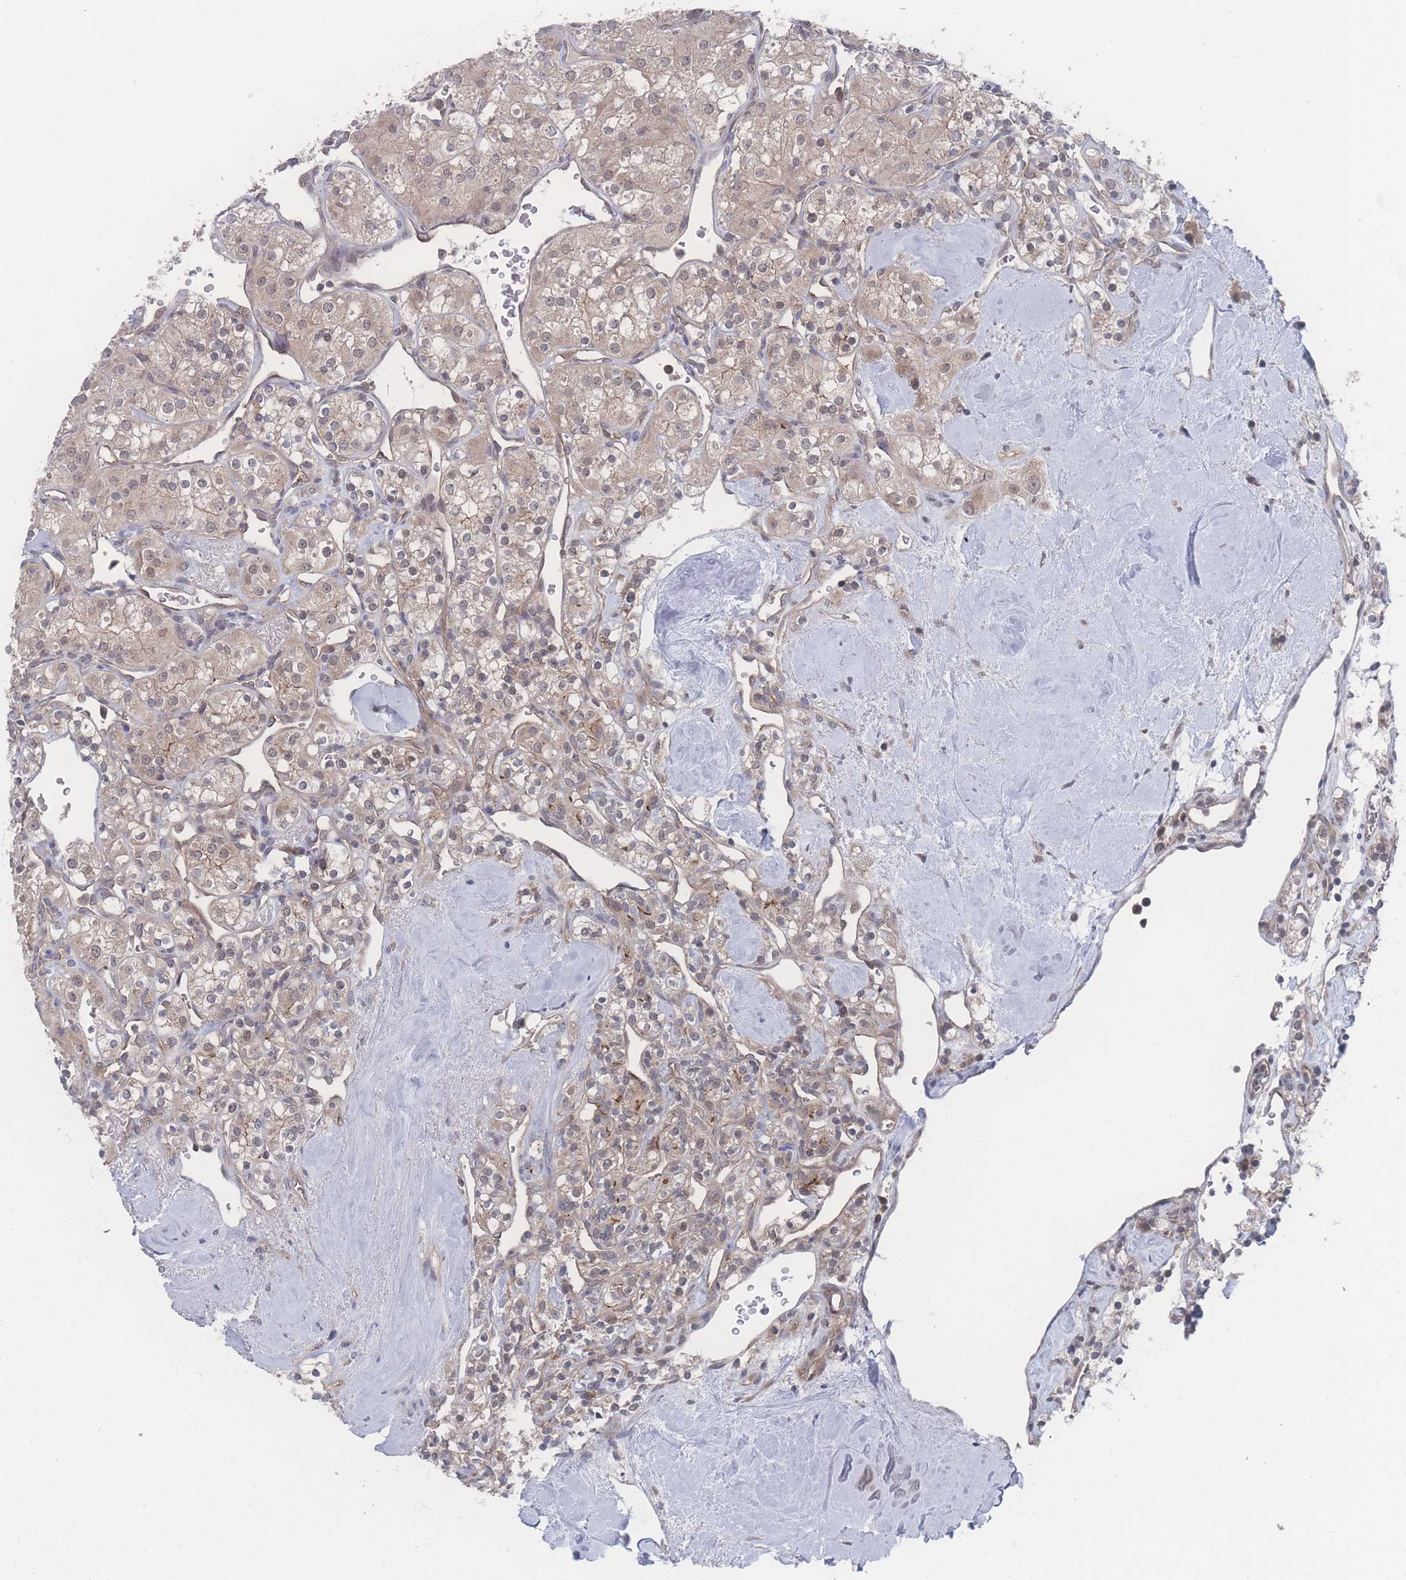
{"staining": {"intensity": "weak", "quantity": "25%-75%", "location": "cytoplasmic/membranous,nuclear"}, "tissue": "renal cancer", "cell_type": "Tumor cells", "image_type": "cancer", "snomed": [{"axis": "morphology", "description": "Adenocarcinoma, NOS"}, {"axis": "topography", "description": "Kidney"}], "caption": "Renal cancer stained with a protein marker demonstrates weak staining in tumor cells.", "gene": "NBEAL1", "patient": {"sex": "male", "age": 77}}